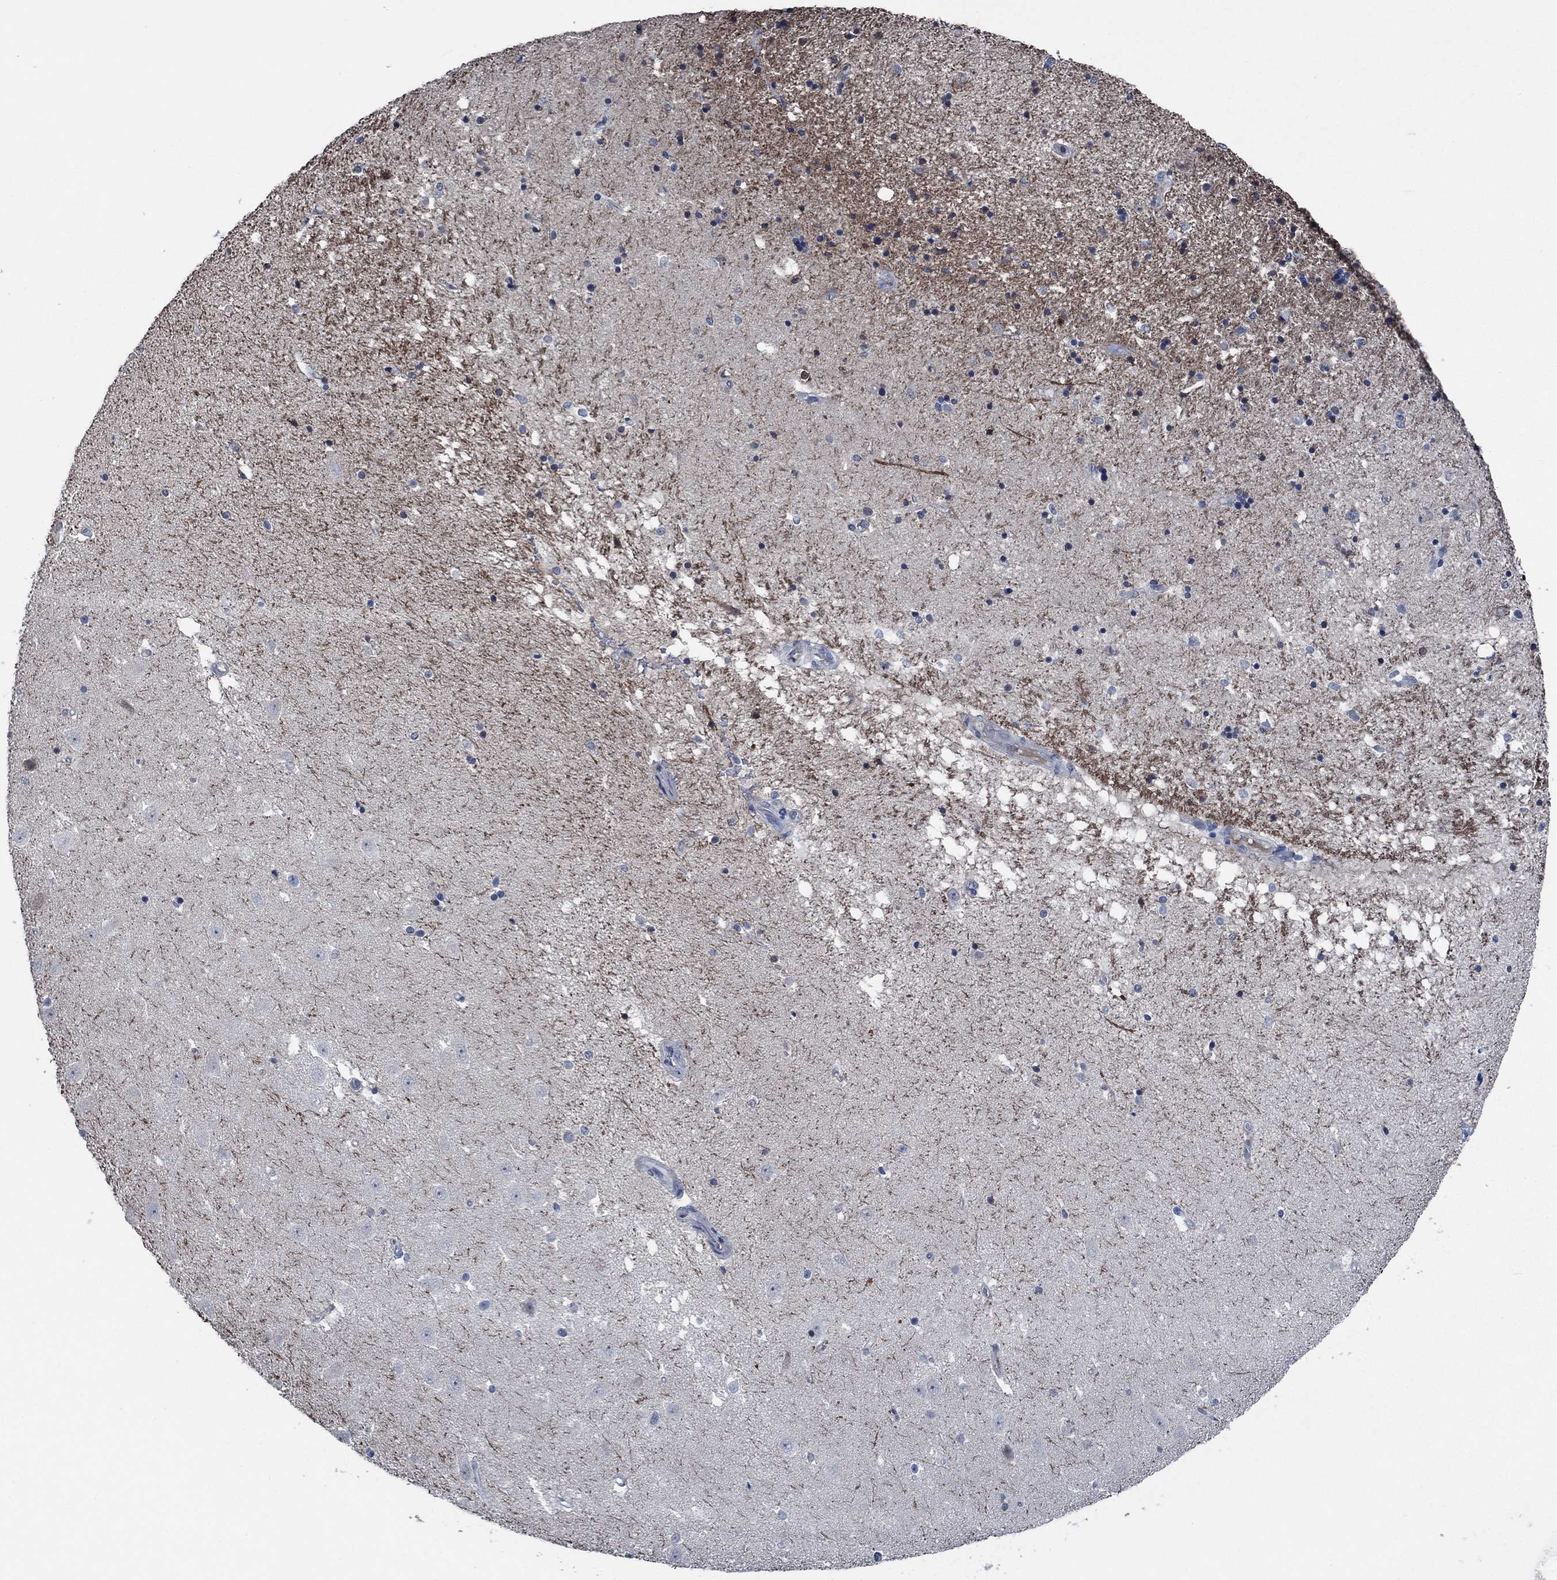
{"staining": {"intensity": "strong", "quantity": "<25%", "location": "cytoplasmic/membranous"}, "tissue": "hippocampus", "cell_type": "Glial cells", "image_type": "normal", "snomed": [{"axis": "morphology", "description": "Normal tissue, NOS"}, {"axis": "topography", "description": "Hippocampus"}], "caption": "High-magnification brightfield microscopy of unremarkable hippocampus stained with DAB (brown) and counterstained with hematoxylin (blue). glial cells exhibit strong cytoplasmic/membranous staining is present in about<25% of cells. Nuclei are stained in blue.", "gene": "OBSCN", "patient": {"sex": "male", "age": 49}}